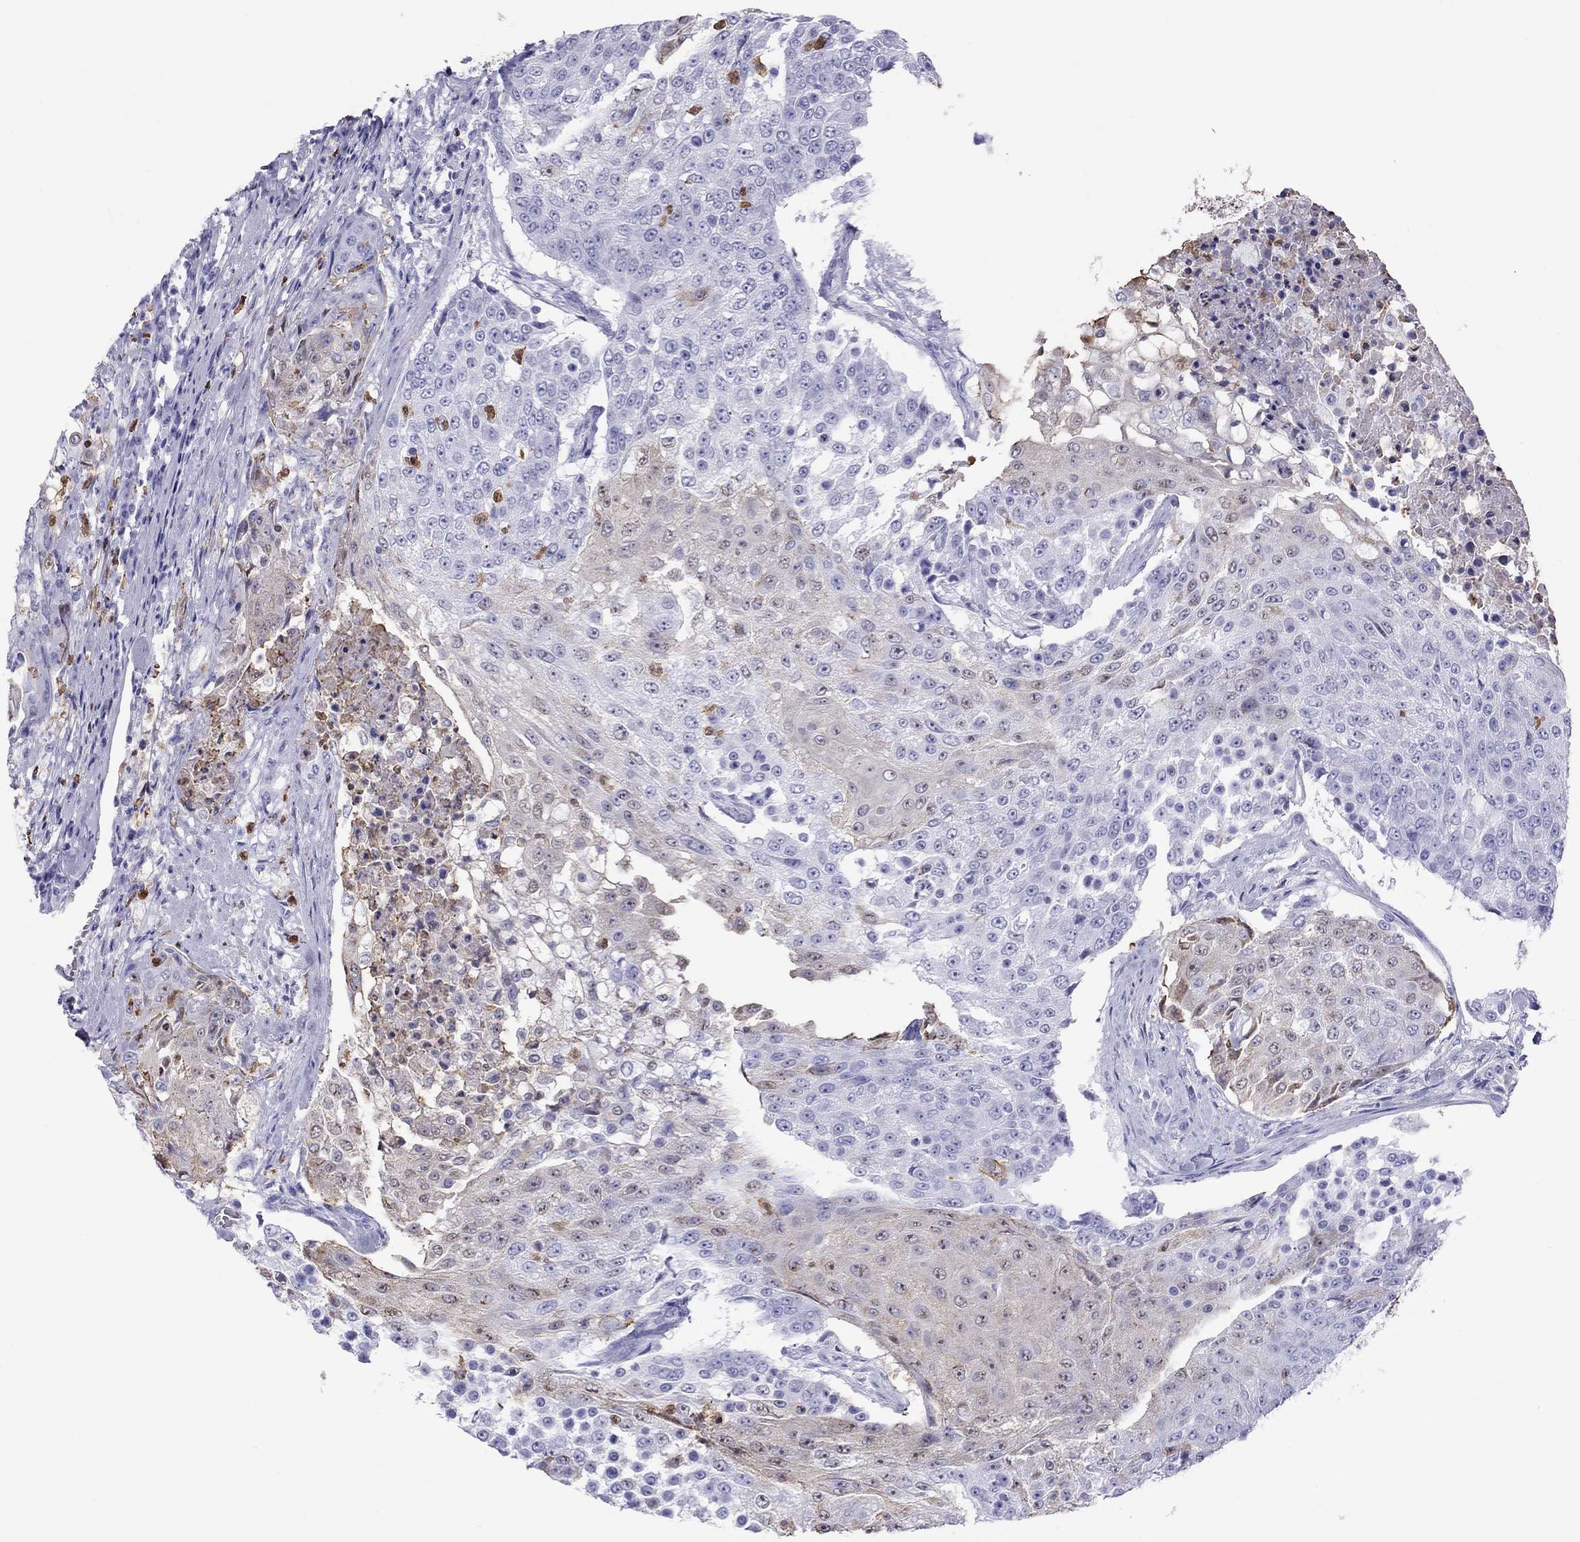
{"staining": {"intensity": "negative", "quantity": "none", "location": "none"}, "tissue": "urothelial cancer", "cell_type": "Tumor cells", "image_type": "cancer", "snomed": [{"axis": "morphology", "description": "Urothelial carcinoma, High grade"}, {"axis": "topography", "description": "Urinary bladder"}], "caption": "The photomicrograph displays no staining of tumor cells in high-grade urothelial carcinoma. The staining was performed using DAB to visualize the protein expression in brown, while the nuclei were stained in blue with hematoxylin (Magnification: 20x).", "gene": "SLAMF1", "patient": {"sex": "female", "age": 63}}